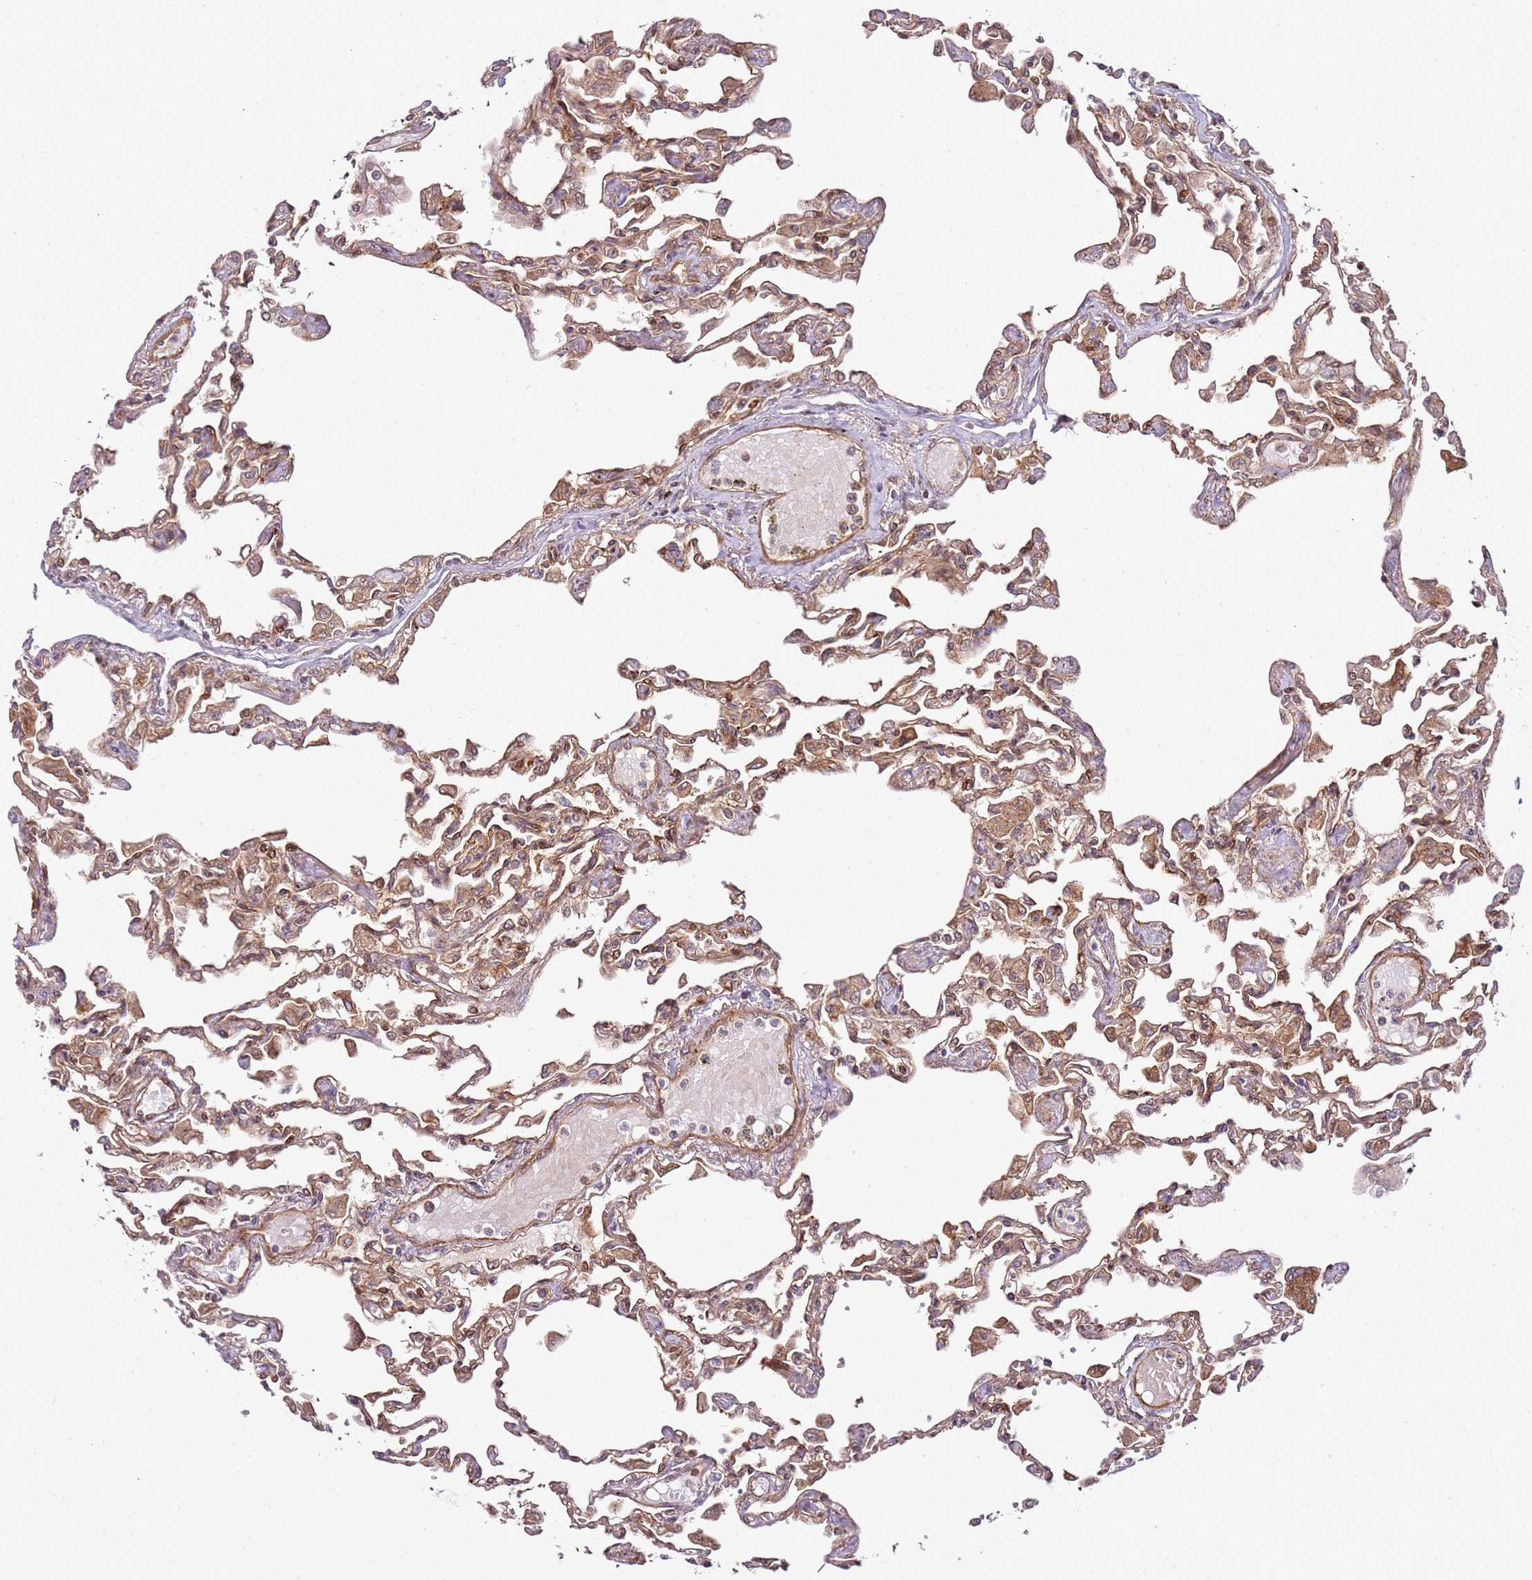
{"staining": {"intensity": "moderate", "quantity": ">75%", "location": "cytoplasmic/membranous"}, "tissue": "lung", "cell_type": "Alveolar cells", "image_type": "normal", "snomed": [{"axis": "morphology", "description": "Normal tissue, NOS"}, {"axis": "topography", "description": "Bronchus"}, {"axis": "topography", "description": "Lung"}], "caption": "Lung was stained to show a protein in brown. There is medium levels of moderate cytoplasmic/membranous expression in about >75% of alveolar cells. The protein of interest is shown in brown color, while the nuclei are stained blue.", "gene": "CCNYL1", "patient": {"sex": "female", "age": 49}}